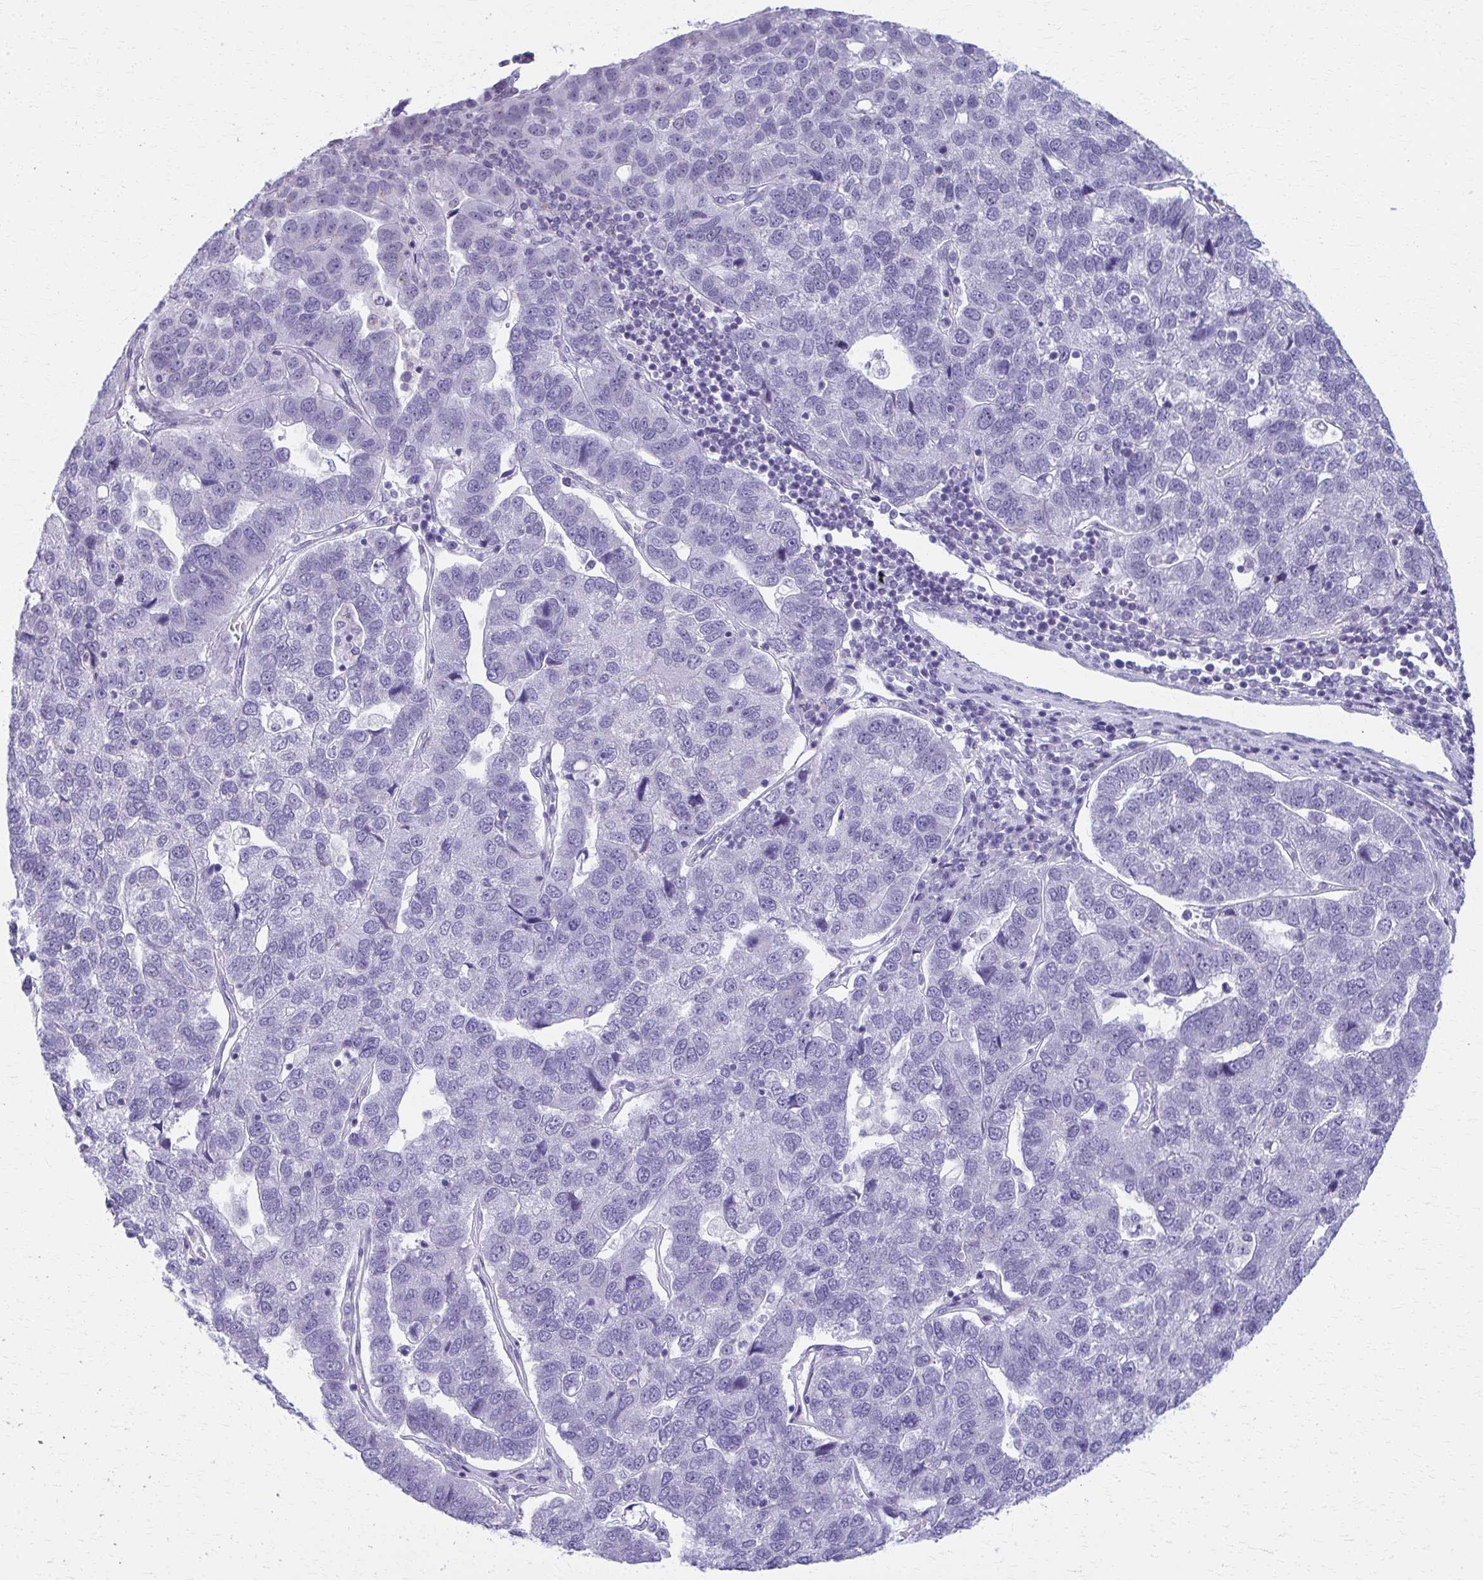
{"staining": {"intensity": "negative", "quantity": "none", "location": "none"}, "tissue": "pancreatic cancer", "cell_type": "Tumor cells", "image_type": "cancer", "snomed": [{"axis": "morphology", "description": "Adenocarcinoma, NOS"}, {"axis": "topography", "description": "Pancreas"}], "caption": "Immunohistochemistry histopathology image of pancreatic adenocarcinoma stained for a protein (brown), which demonstrates no expression in tumor cells.", "gene": "SCLY", "patient": {"sex": "female", "age": 61}}